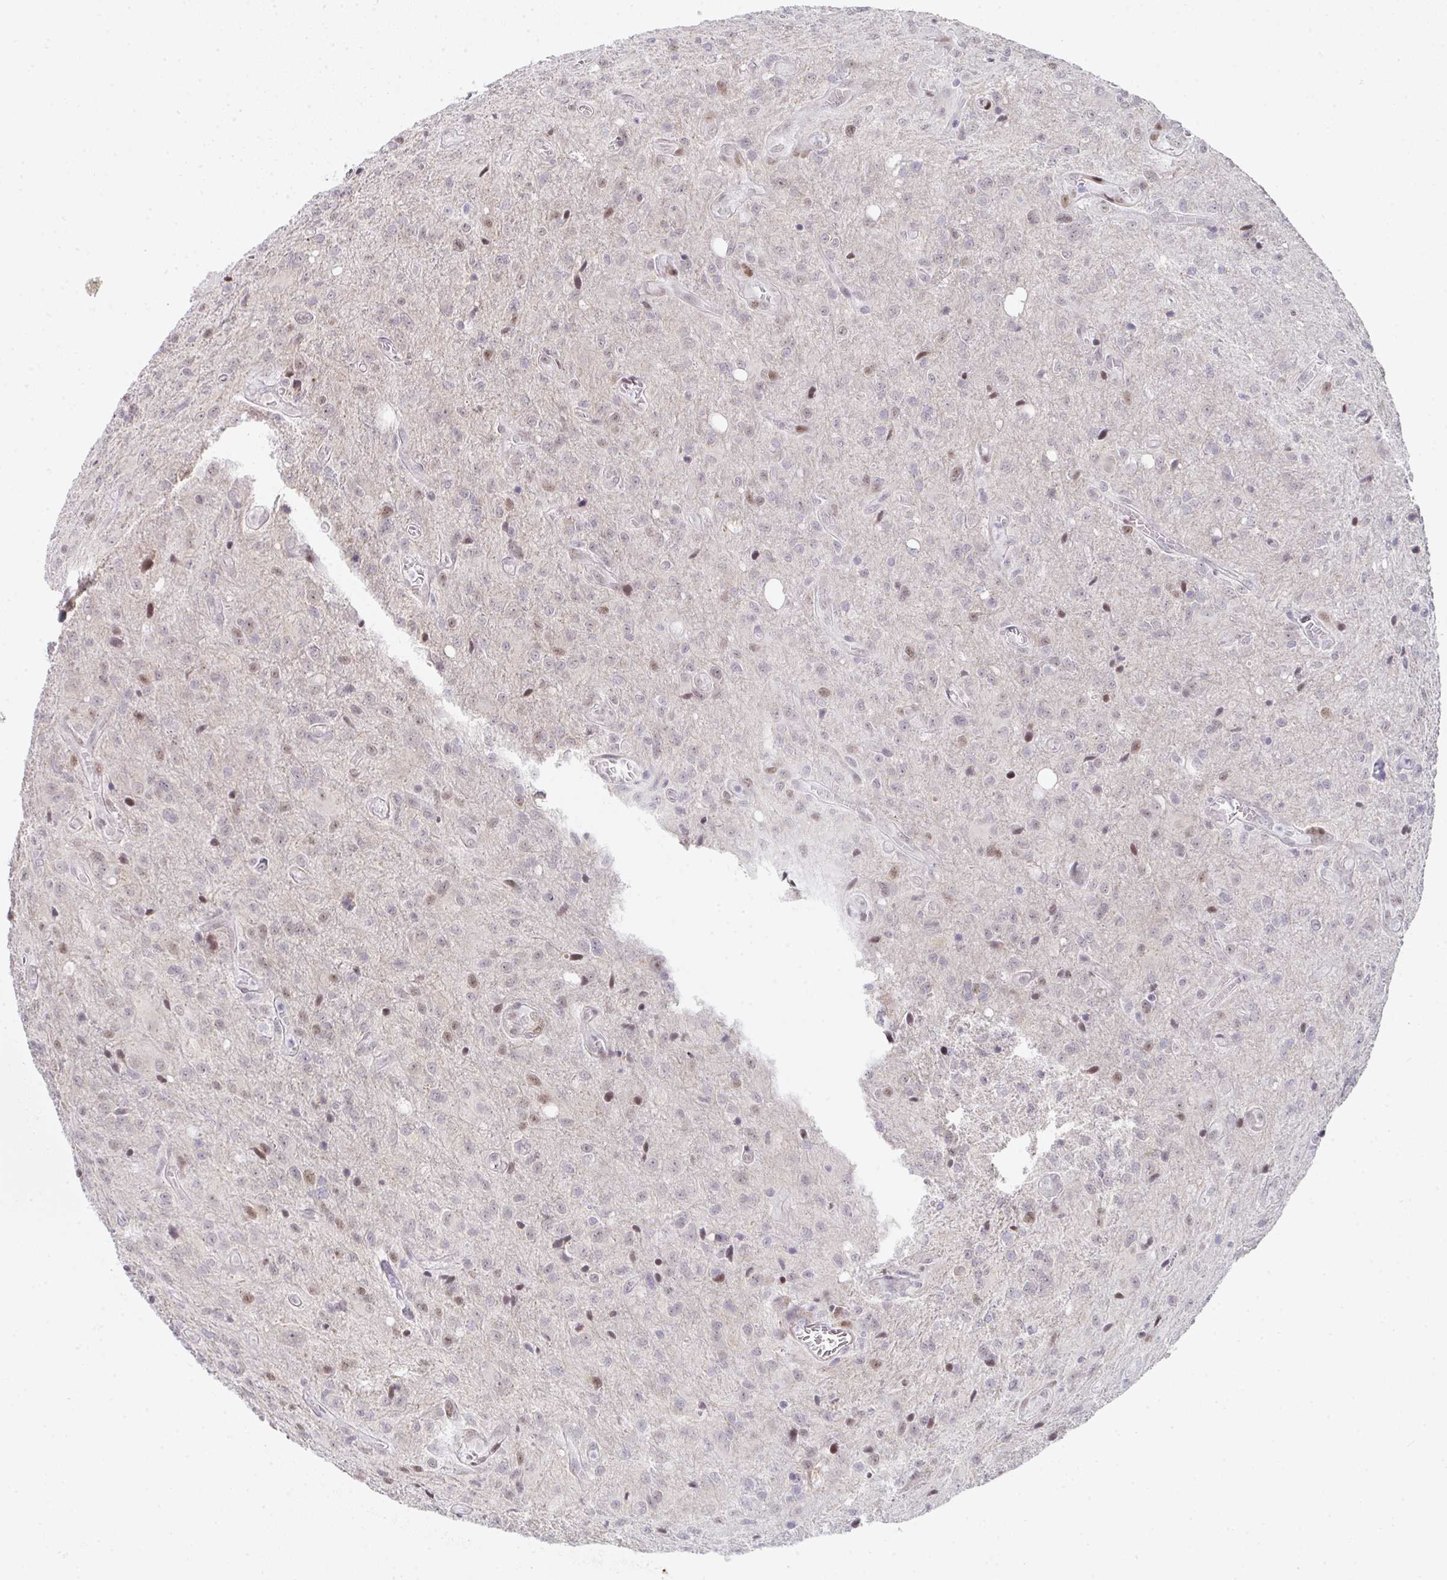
{"staining": {"intensity": "negative", "quantity": "none", "location": "none"}, "tissue": "glioma", "cell_type": "Tumor cells", "image_type": "cancer", "snomed": [{"axis": "morphology", "description": "Glioma, malignant, Low grade"}, {"axis": "topography", "description": "Brain"}], "caption": "Immunohistochemical staining of malignant glioma (low-grade) exhibits no significant staining in tumor cells.", "gene": "GINS2", "patient": {"sex": "male", "age": 66}}